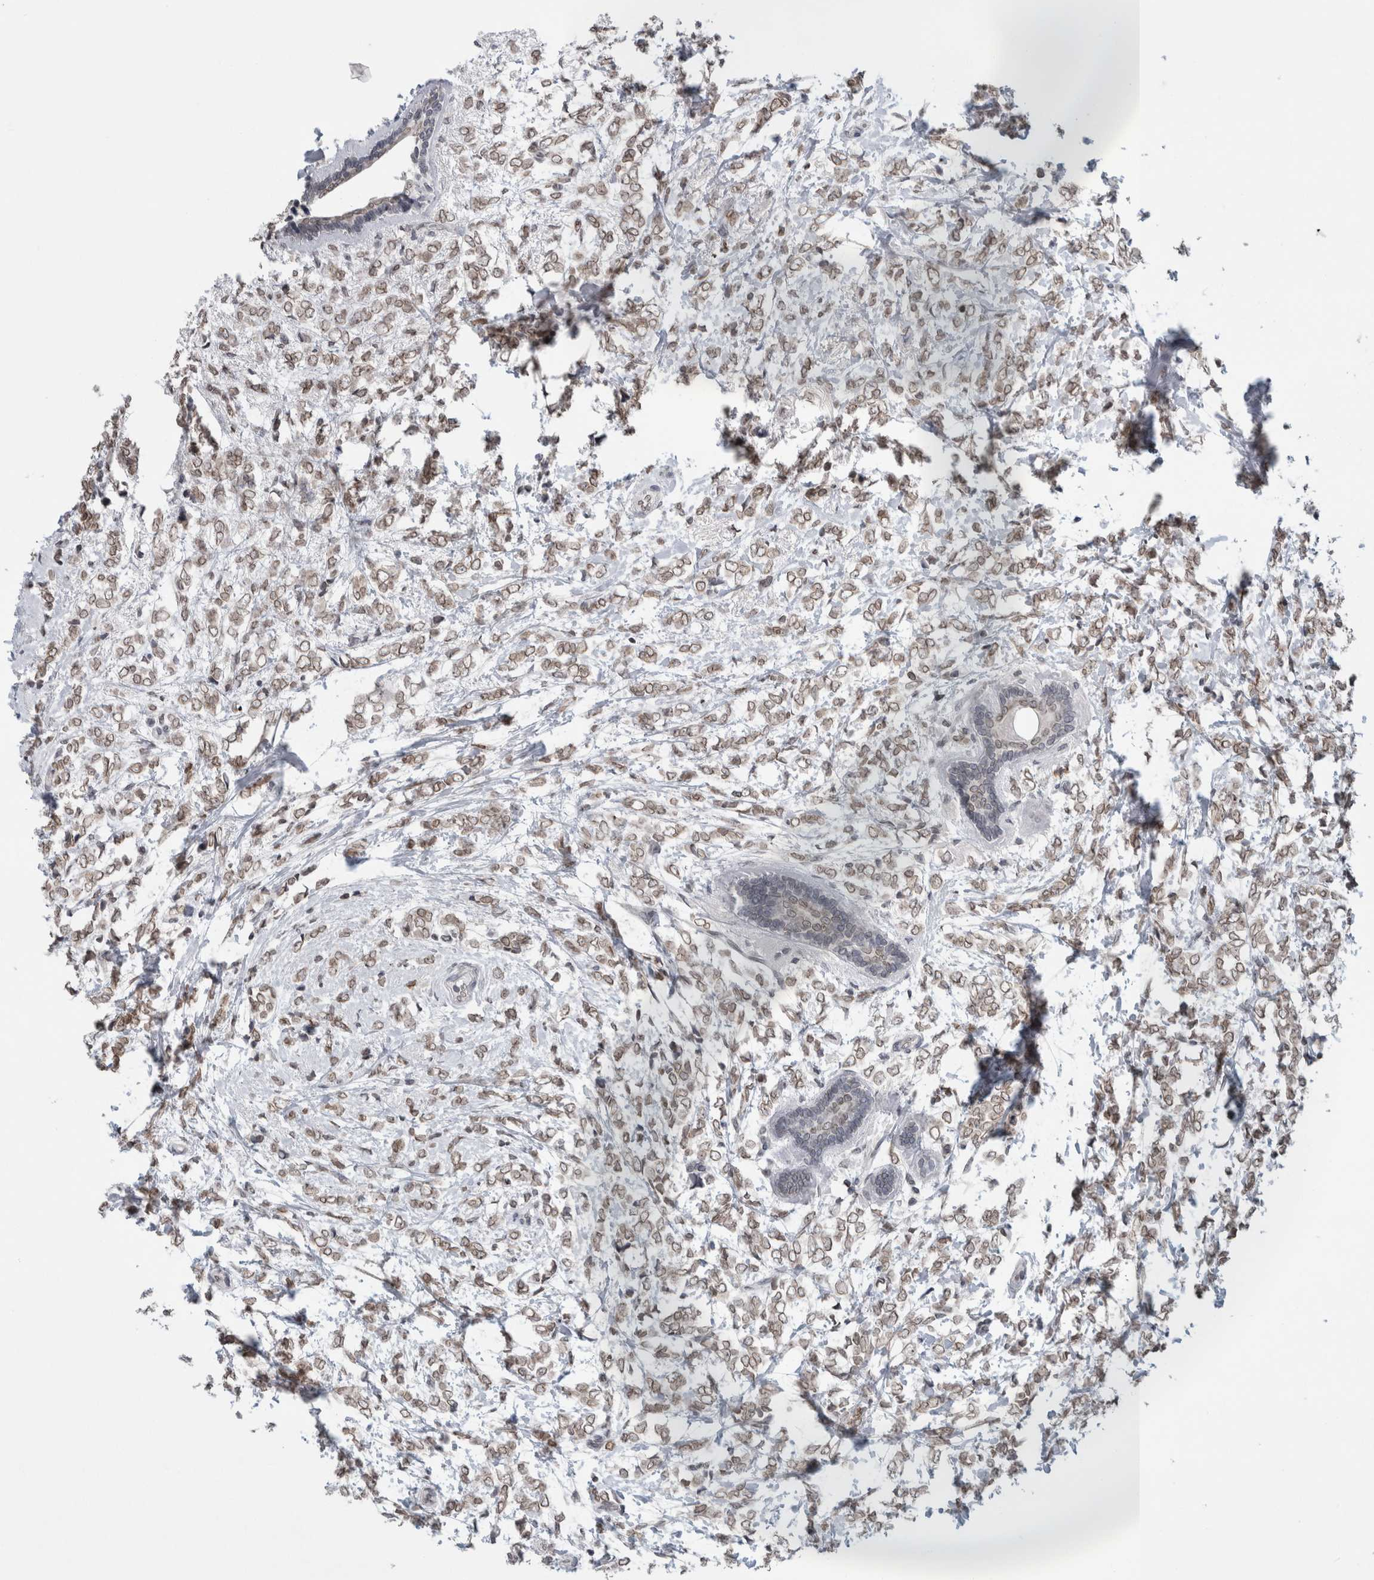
{"staining": {"intensity": "weak", "quantity": ">75%", "location": "cytoplasmic/membranous,nuclear"}, "tissue": "breast cancer", "cell_type": "Tumor cells", "image_type": "cancer", "snomed": [{"axis": "morphology", "description": "Normal tissue, NOS"}, {"axis": "morphology", "description": "Lobular carcinoma"}, {"axis": "topography", "description": "Breast"}], "caption": "Weak cytoplasmic/membranous and nuclear expression for a protein is seen in approximately >75% of tumor cells of breast cancer (lobular carcinoma) using IHC.", "gene": "ZNF770", "patient": {"sex": "female", "age": 47}}